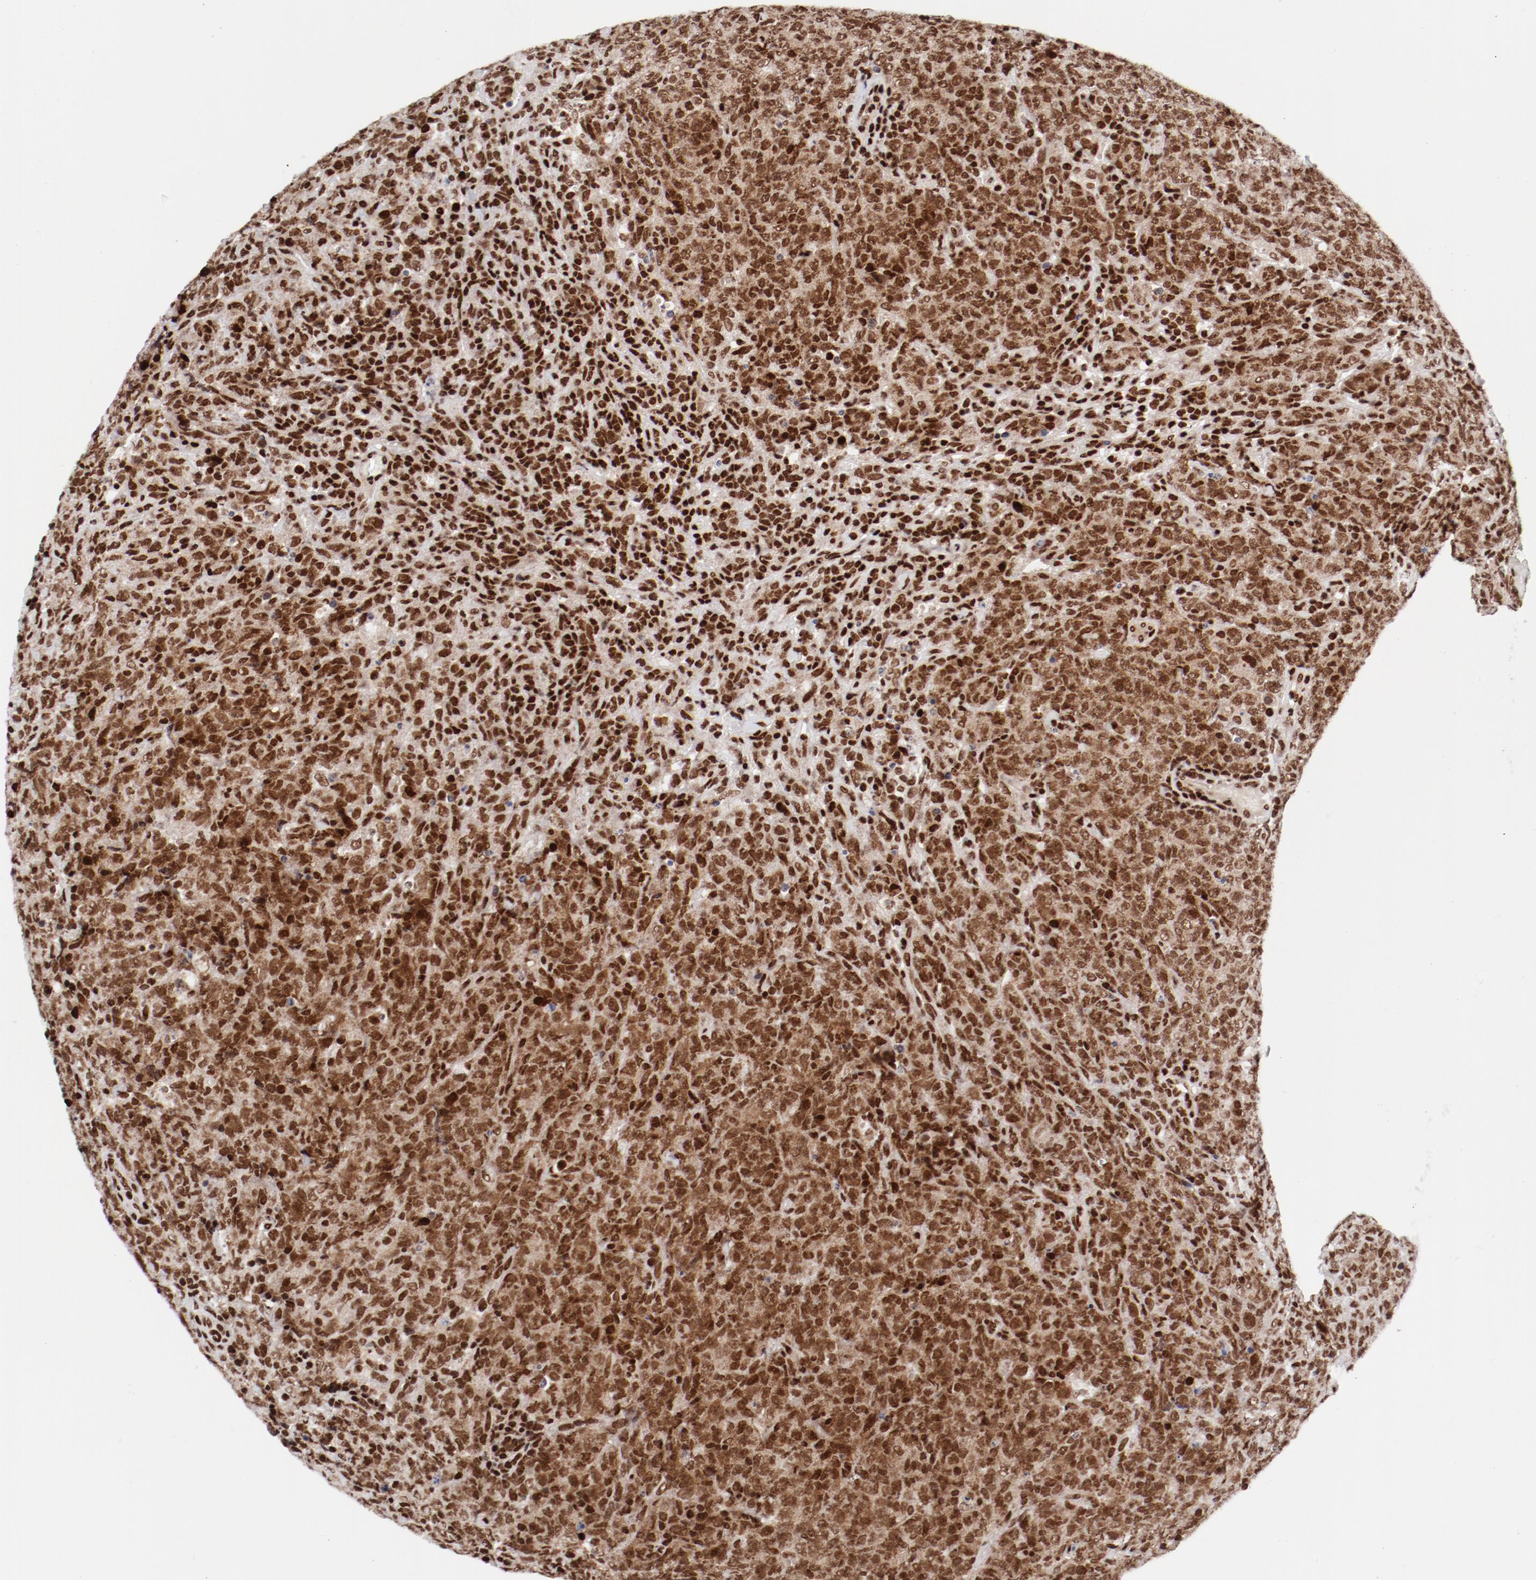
{"staining": {"intensity": "strong", "quantity": ">75%", "location": "nuclear"}, "tissue": "lymphoma", "cell_type": "Tumor cells", "image_type": "cancer", "snomed": [{"axis": "morphology", "description": "Malignant lymphoma, non-Hodgkin's type, High grade"}, {"axis": "topography", "description": "Tonsil"}], "caption": "Brown immunohistochemical staining in malignant lymphoma, non-Hodgkin's type (high-grade) exhibits strong nuclear expression in about >75% of tumor cells.", "gene": "NFYB", "patient": {"sex": "female", "age": 36}}